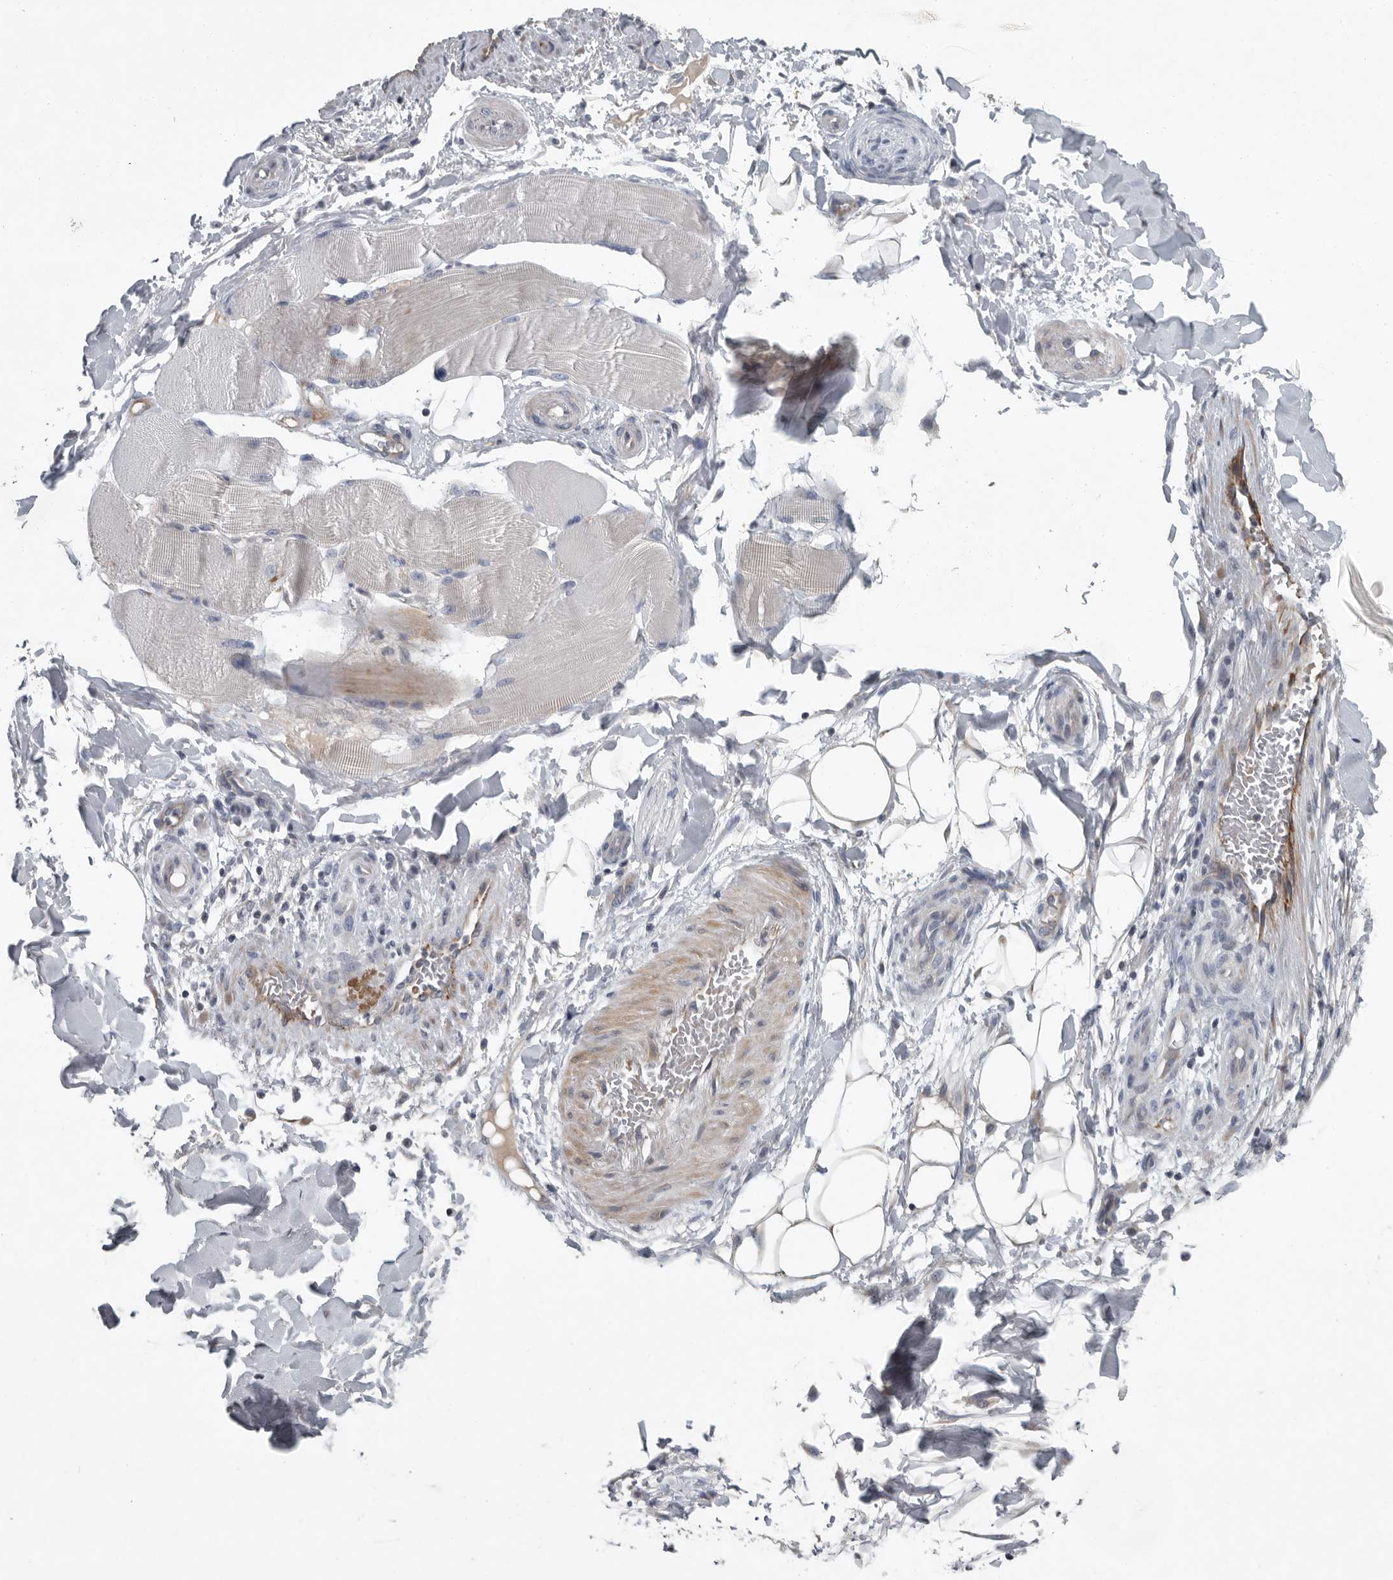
{"staining": {"intensity": "weak", "quantity": "<25%", "location": "cytoplasmic/membranous"}, "tissue": "skeletal muscle", "cell_type": "Myocytes", "image_type": "normal", "snomed": [{"axis": "morphology", "description": "Normal tissue, NOS"}, {"axis": "topography", "description": "Skin"}, {"axis": "topography", "description": "Skeletal muscle"}], "caption": "Protein analysis of normal skeletal muscle displays no significant expression in myocytes.", "gene": "MPP3", "patient": {"sex": "male", "age": 83}}